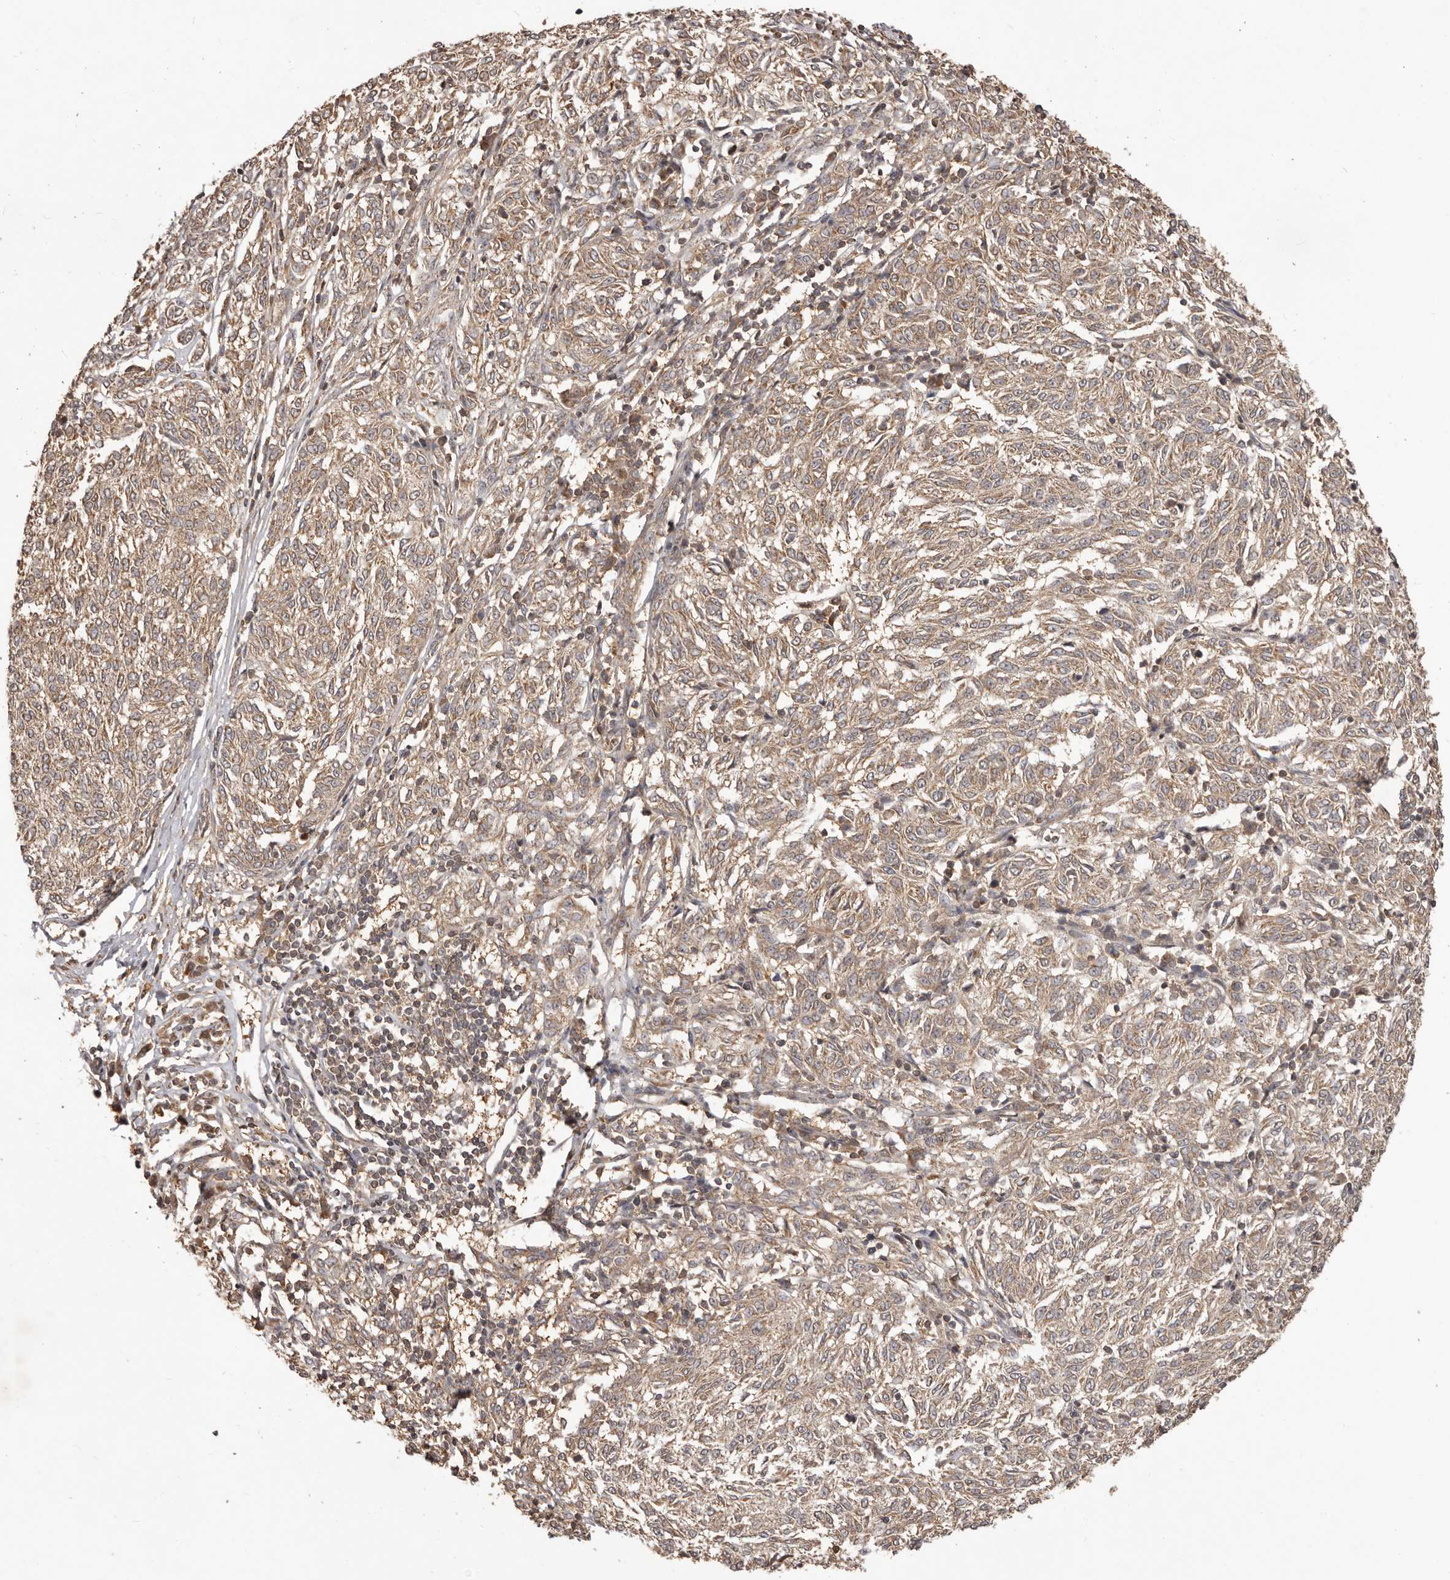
{"staining": {"intensity": "weak", "quantity": ">75%", "location": "cytoplasmic/membranous"}, "tissue": "melanoma", "cell_type": "Tumor cells", "image_type": "cancer", "snomed": [{"axis": "morphology", "description": "Malignant melanoma, NOS"}, {"axis": "topography", "description": "Skin"}], "caption": "This is an image of immunohistochemistry (IHC) staining of melanoma, which shows weak positivity in the cytoplasmic/membranous of tumor cells.", "gene": "MTO1", "patient": {"sex": "female", "age": 72}}